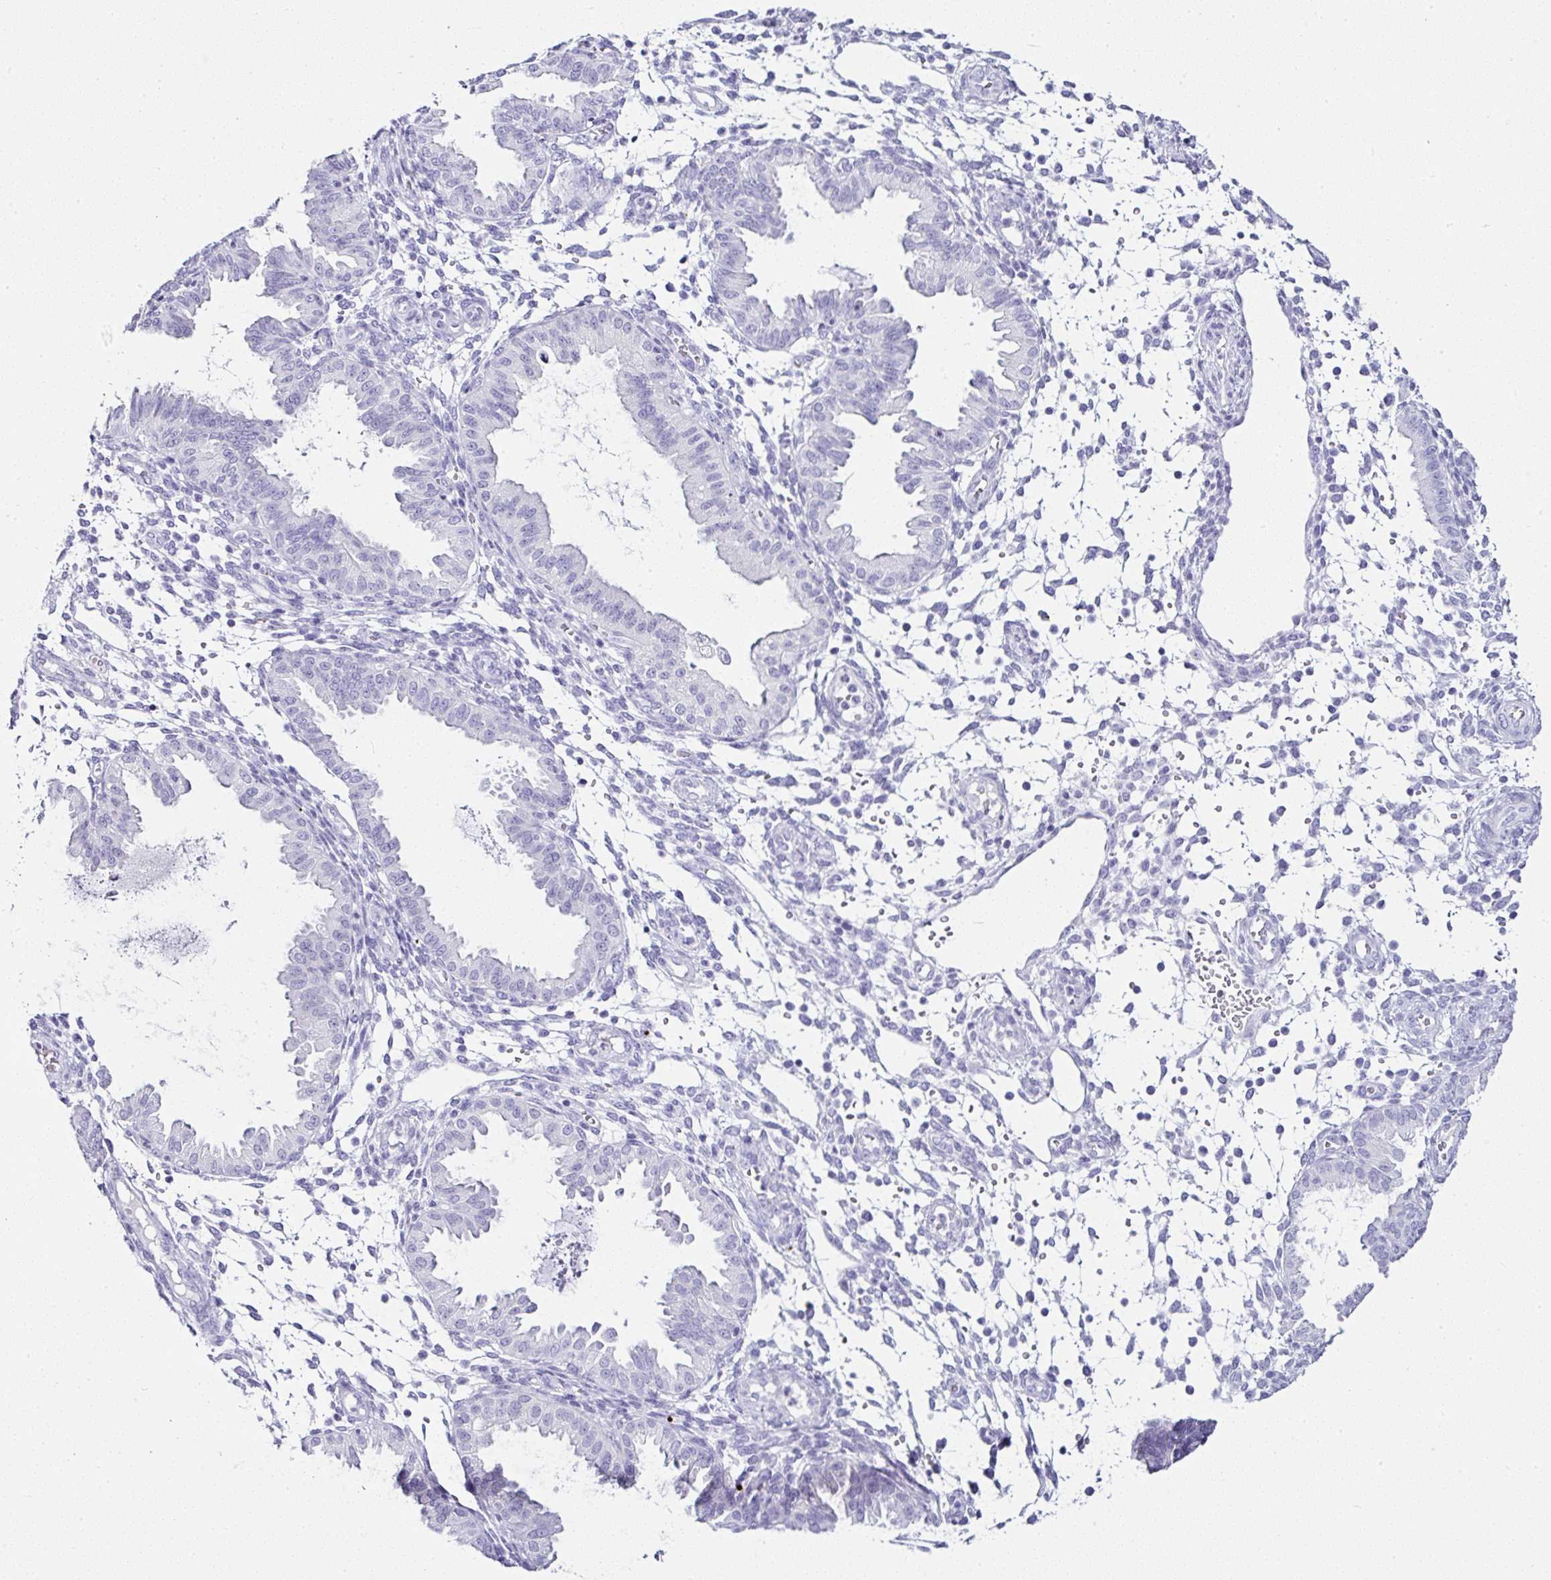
{"staining": {"intensity": "negative", "quantity": "none", "location": "none"}, "tissue": "endometrium", "cell_type": "Cells in endometrial stroma", "image_type": "normal", "snomed": [{"axis": "morphology", "description": "Normal tissue, NOS"}, {"axis": "topography", "description": "Endometrium"}], "caption": "This is an immunohistochemistry (IHC) micrograph of normal endometrium. There is no positivity in cells in endometrial stroma.", "gene": "SERPINB3", "patient": {"sex": "female", "age": 33}}